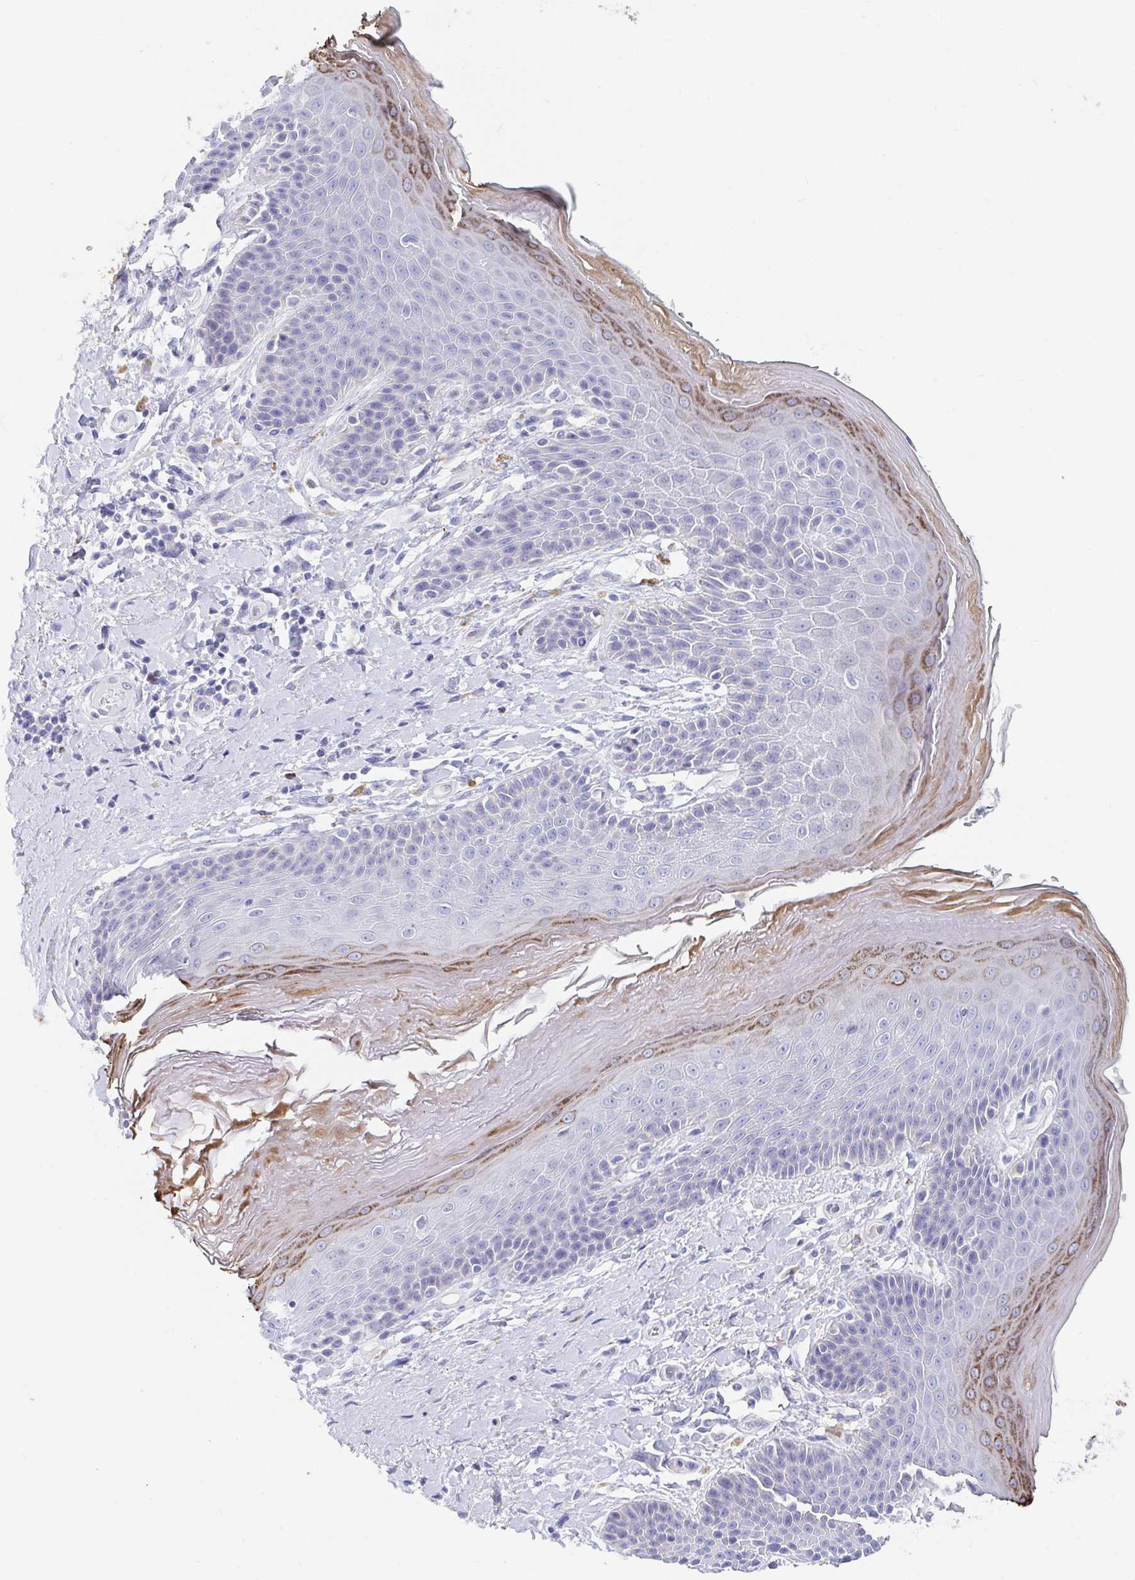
{"staining": {"intensity": "moderate", "quantity": "<25%", "location": "cytoplasmic/membranous"}, "tissue": "skin", "cell_type": "Epidermal cells", "image_type": "normal", "snomed": [{"axis": "morphology", "description": "Normal tissue, NOS"}, {"axis": "topography", "description": "Anal"}, {"axis": "topography", "description": "Peripheral nerve tissue"}], "caption": "Human skin stained with a brown dye demonstrates moderate cytoplasmic/membranous positive positivity in approximately <25% of epidermal cells.", "gene": "PACSIN1", "patient": {"sex": "male", "age": 51}}